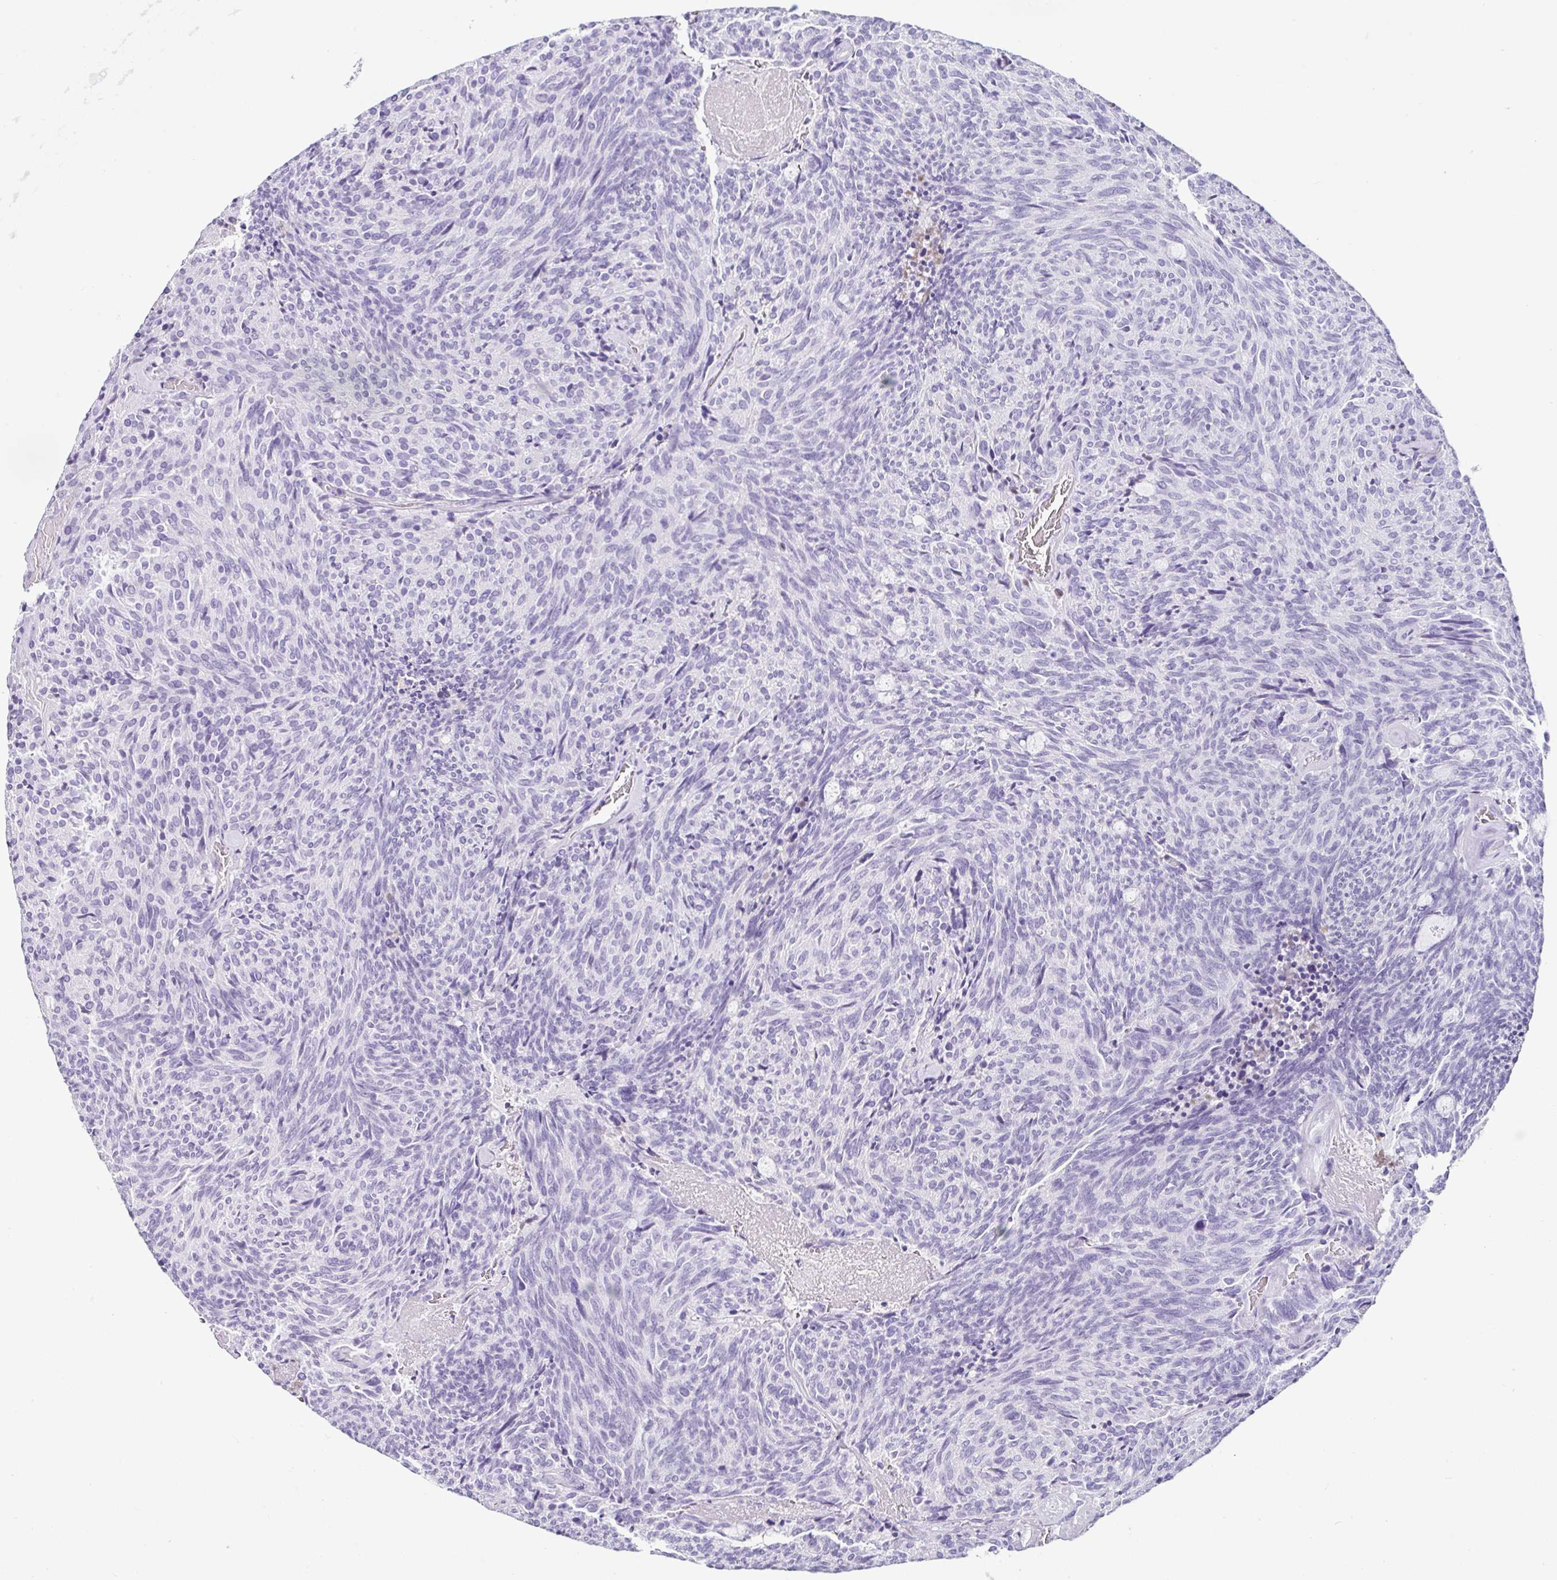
{"staining": {"intensity": "negative", "quantity": "none", "location": "none"}, "tissue": "carcinoid", "cell_type": "Tumor cells", "image_type": "cancer", "snomed": [{"axis": "morphology", "description": "Carcinoid, malignant, NOS"}, {"axis": "topography", "description": "Pancreas"}], "caption": "Tumor cells show no significant positivity in carcinoid.", "gene": "SERPINB3", "patient": {"sex": "female", "age": 54}}